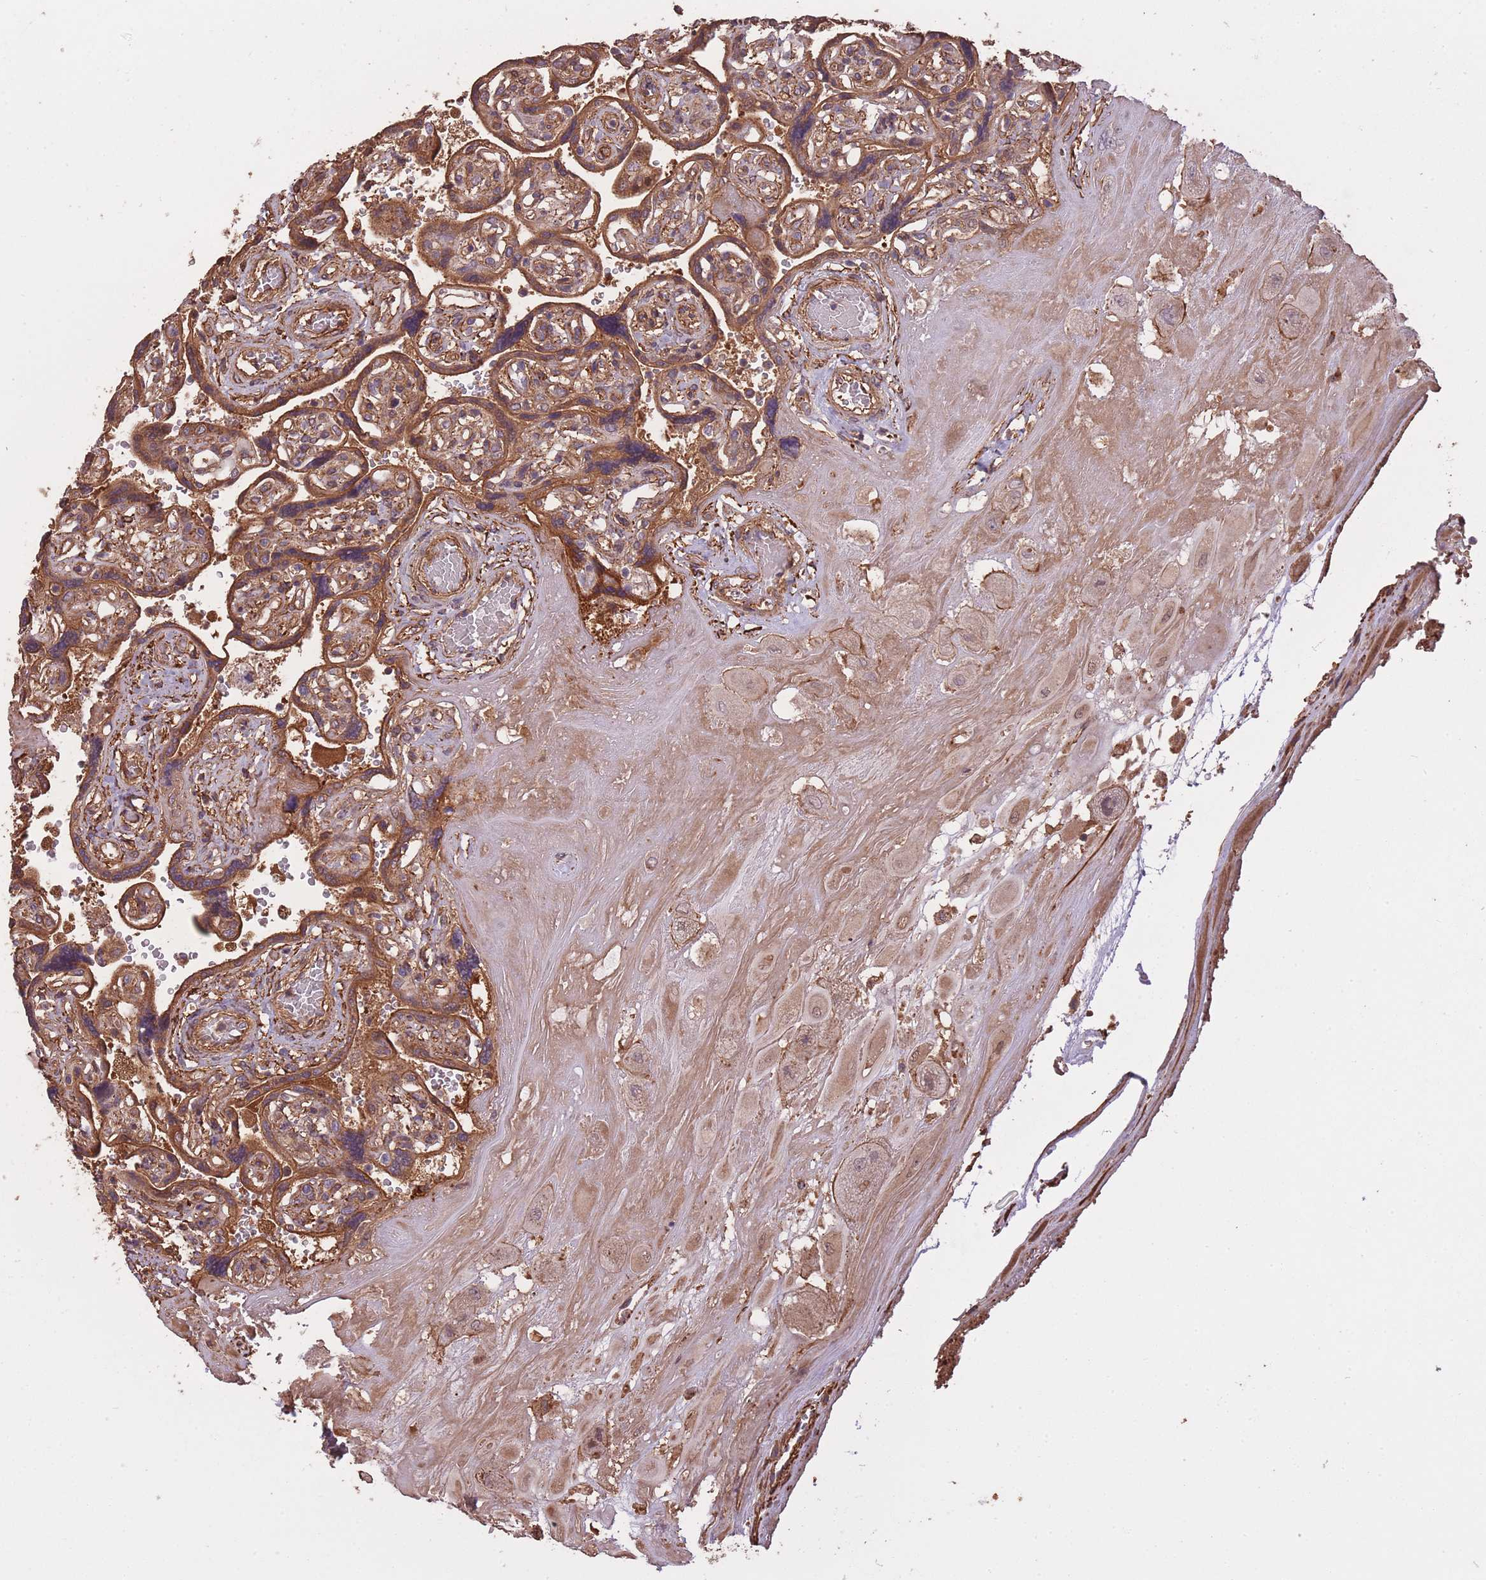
{"staining": {"intensity": "moderate", "quantity": ">75%", "location": "cytoplasmic/membranous,nuclear"}, "tissue": "placenta", "cell_type": "Decidual cells", "image_type": "normal", "snomed": [{"axis": "morphology", "description": "Normal tissue, NOS"}, {"axis": "topography", "description": "Placenta"}], "caption": "Protein staining reveals moderate cytoplasmic/membranous,nuclear expression in approximately >75% of decidual cells in unremarkable placenta.", "gene": "ARMH3", "patient": {"sex": "female", "age": 32}}